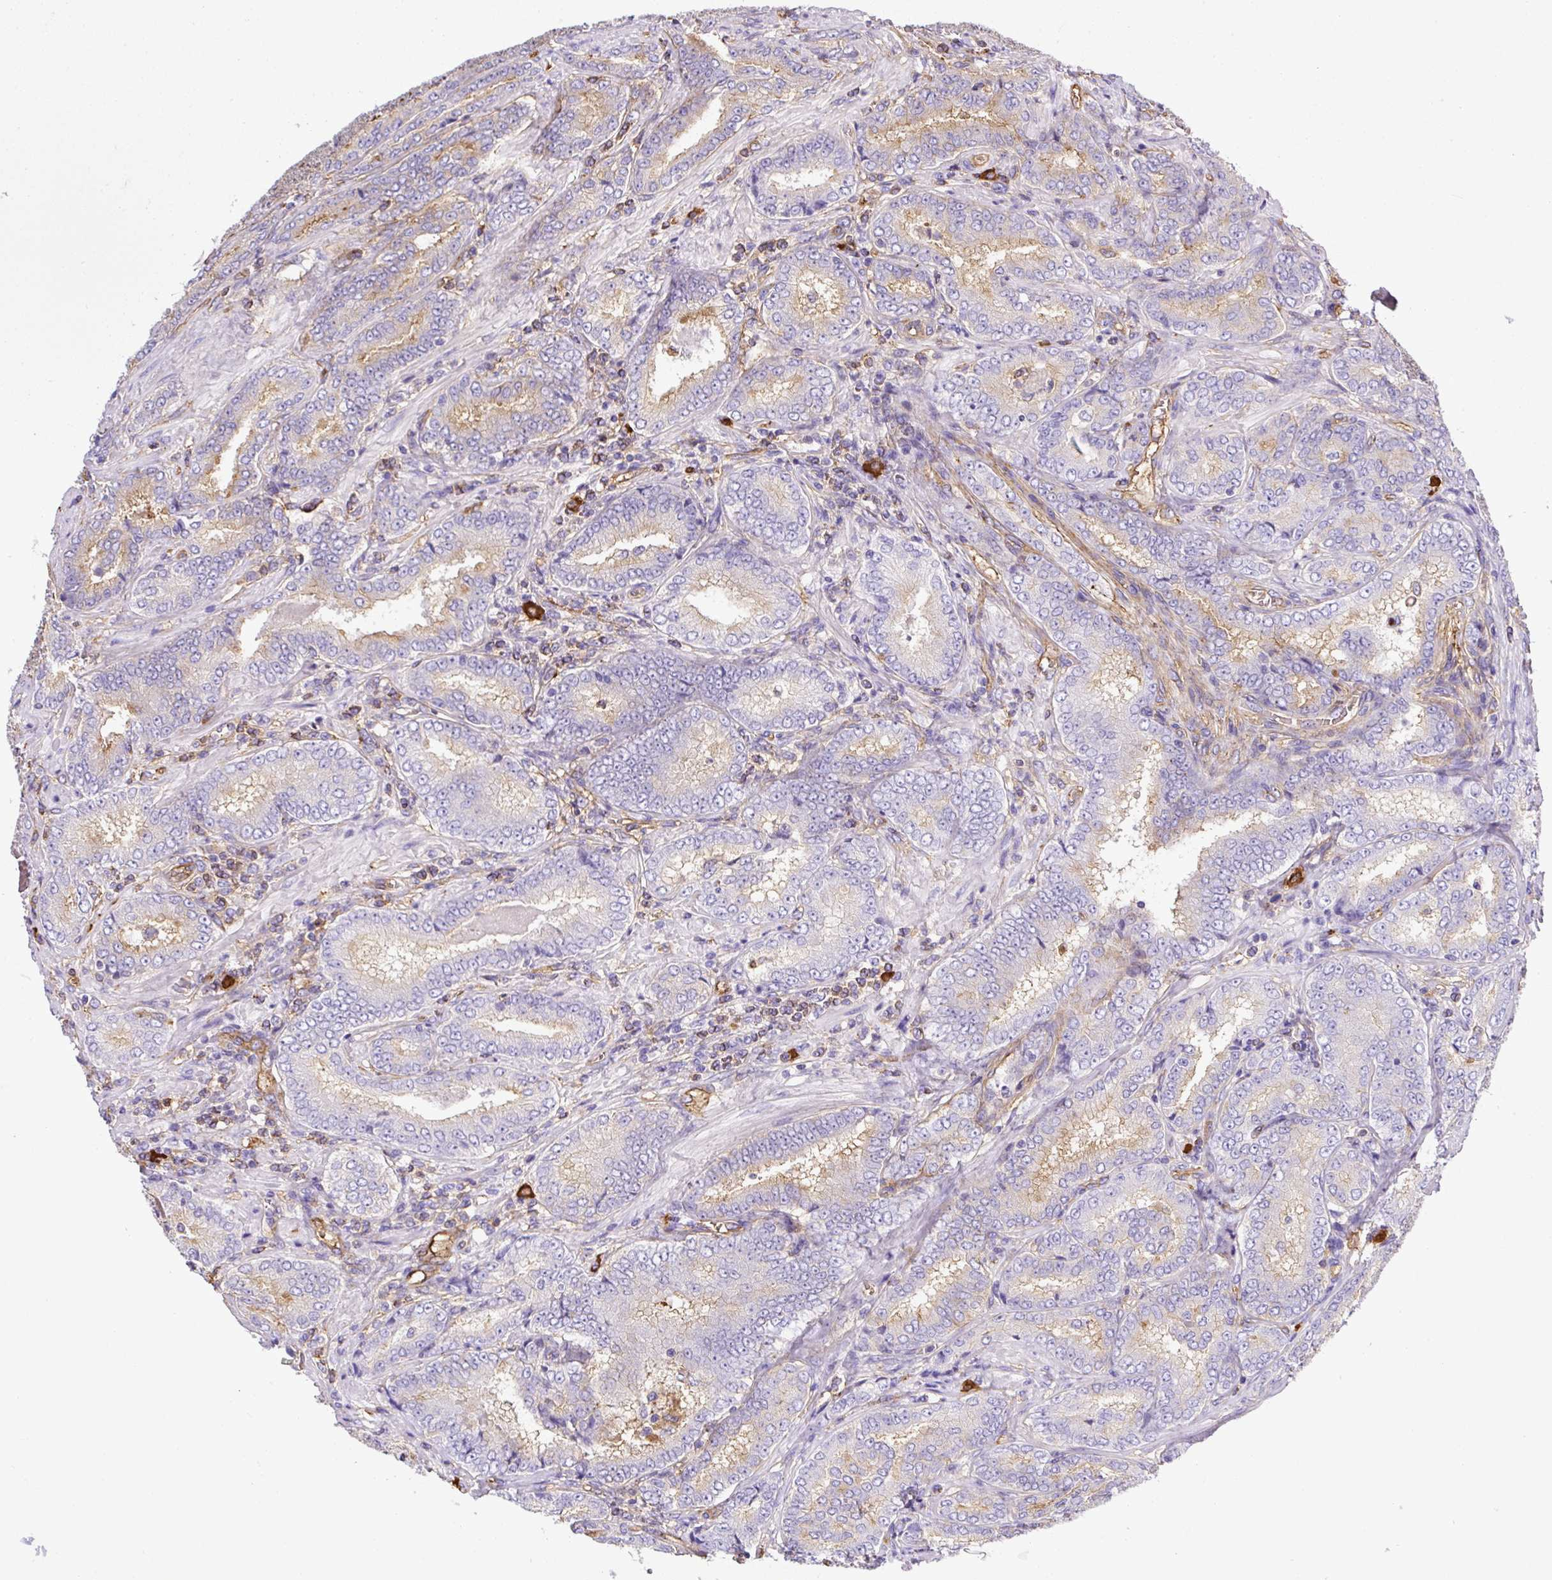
{"staining": {"intensity": "negative", "quantity": "none", "location": "none"}, "tissue": "prostate cancer", "cell_type": "Tumor cells", "image_type": "cancer", "snomed": [{"axis": "morphology", "description": "Adenocarcinoma, High grade"}, {"axis": "topography", "description": "Prostate"}], "caption": "This is a micrograph of immunohistochemistry staining of prostate high-grade adenocarcinoma, which shows no expression in tumor cells.", "gene": "MAGEB5", "patient": {"sex": "male", "age": 72}}